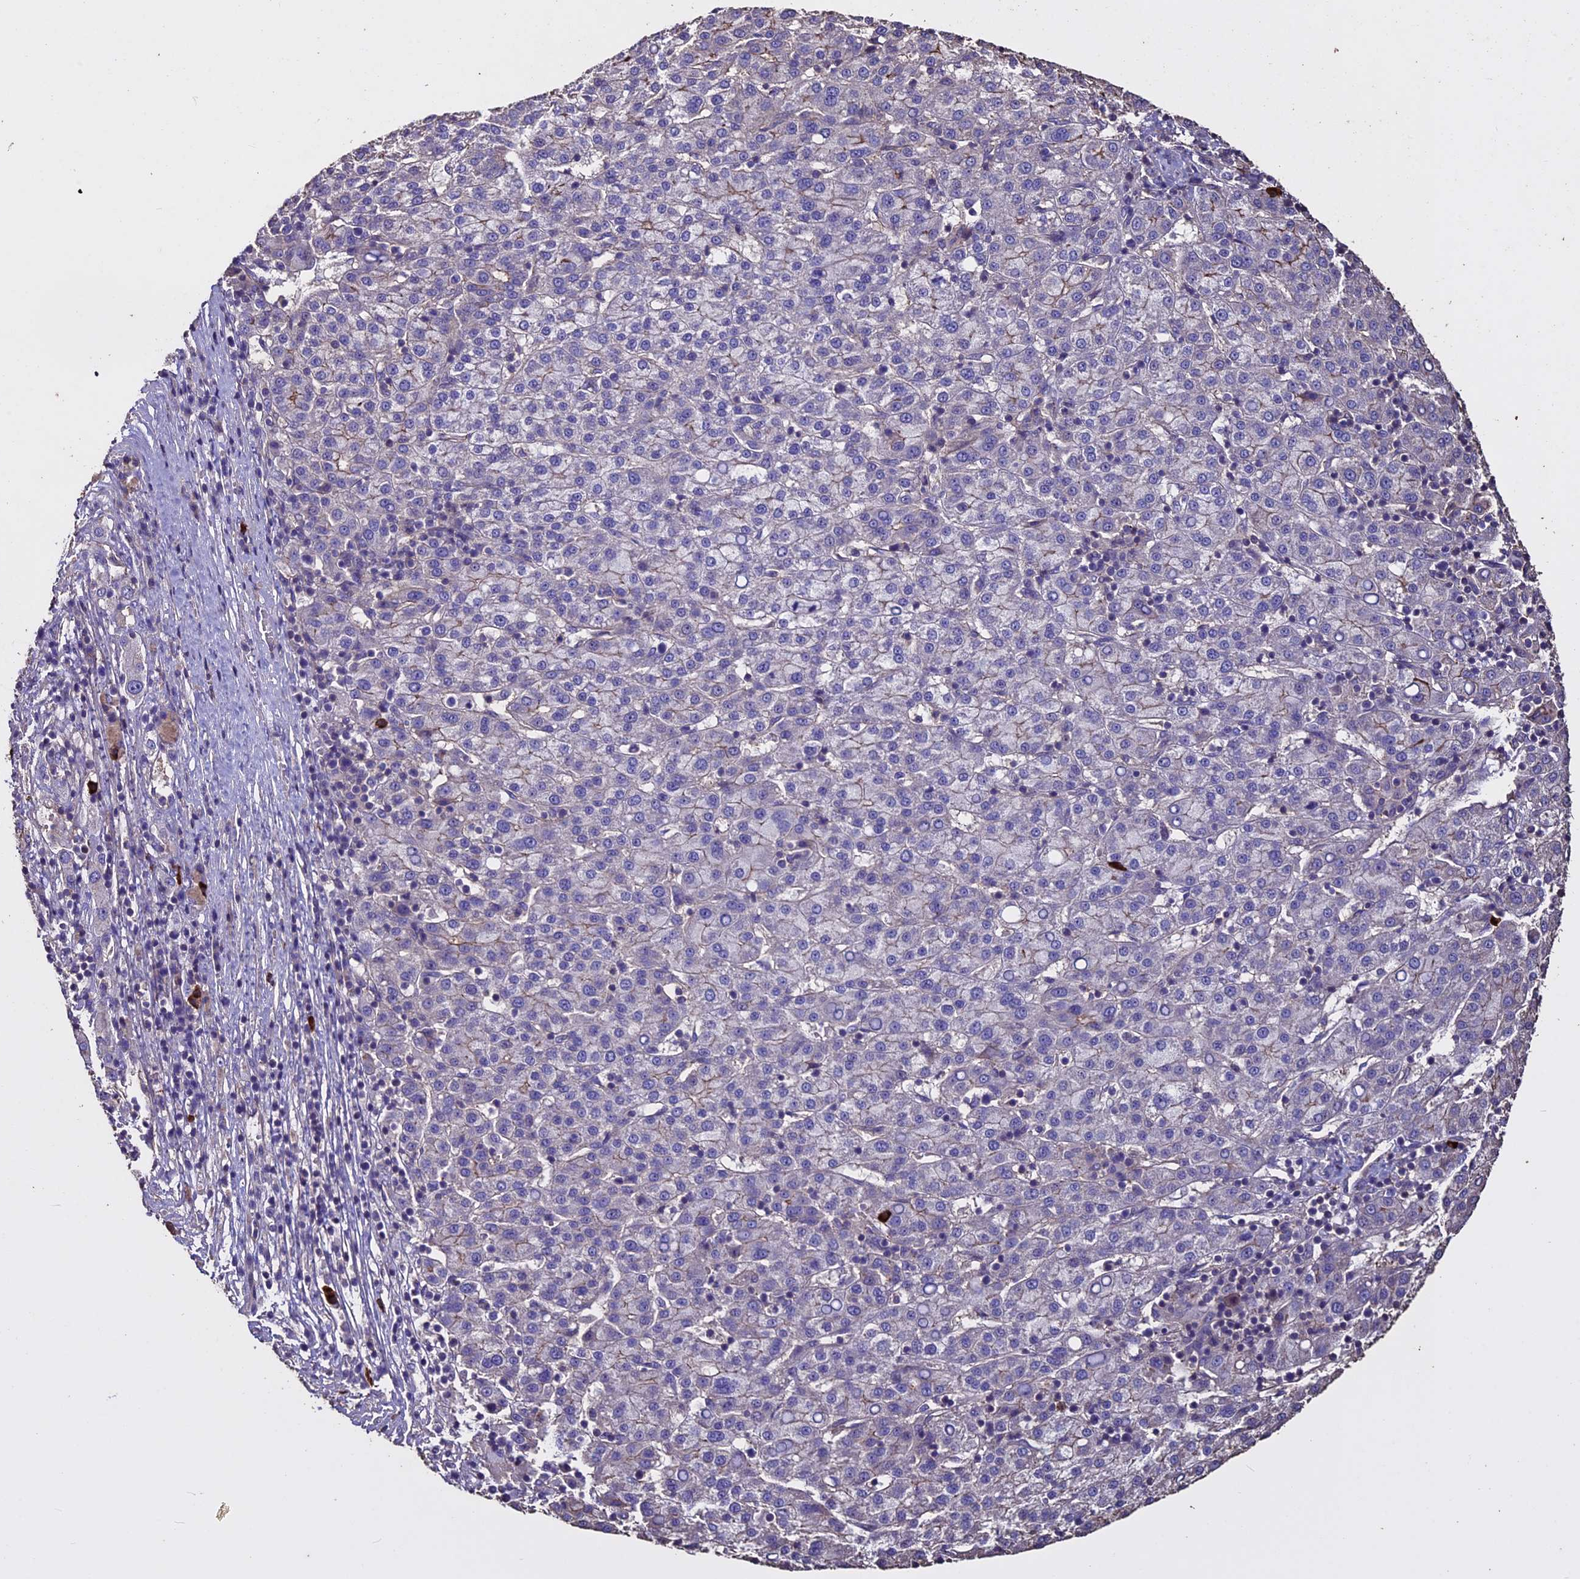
{"staining": {"intensity": "negative", "quantity": "none", "location": "none"}, "tissue": "liver cancer", "cell_type": "Tumor cells", "image_type": "cancer", "snomed": [{"axis": "morphology", "description": "Carcinoma, Hepatocellular, NOS"}, {"axis": "topography", "description": "Liver"}], "caption": "DAB (3,3'-diaminobenzidine) immunohistochemical staining of human liver hepatocellular carcinoma exhibits no significant expression in tumor cells.", "gene": "USB1", "patient": {"sex": "female", "age": 58}}